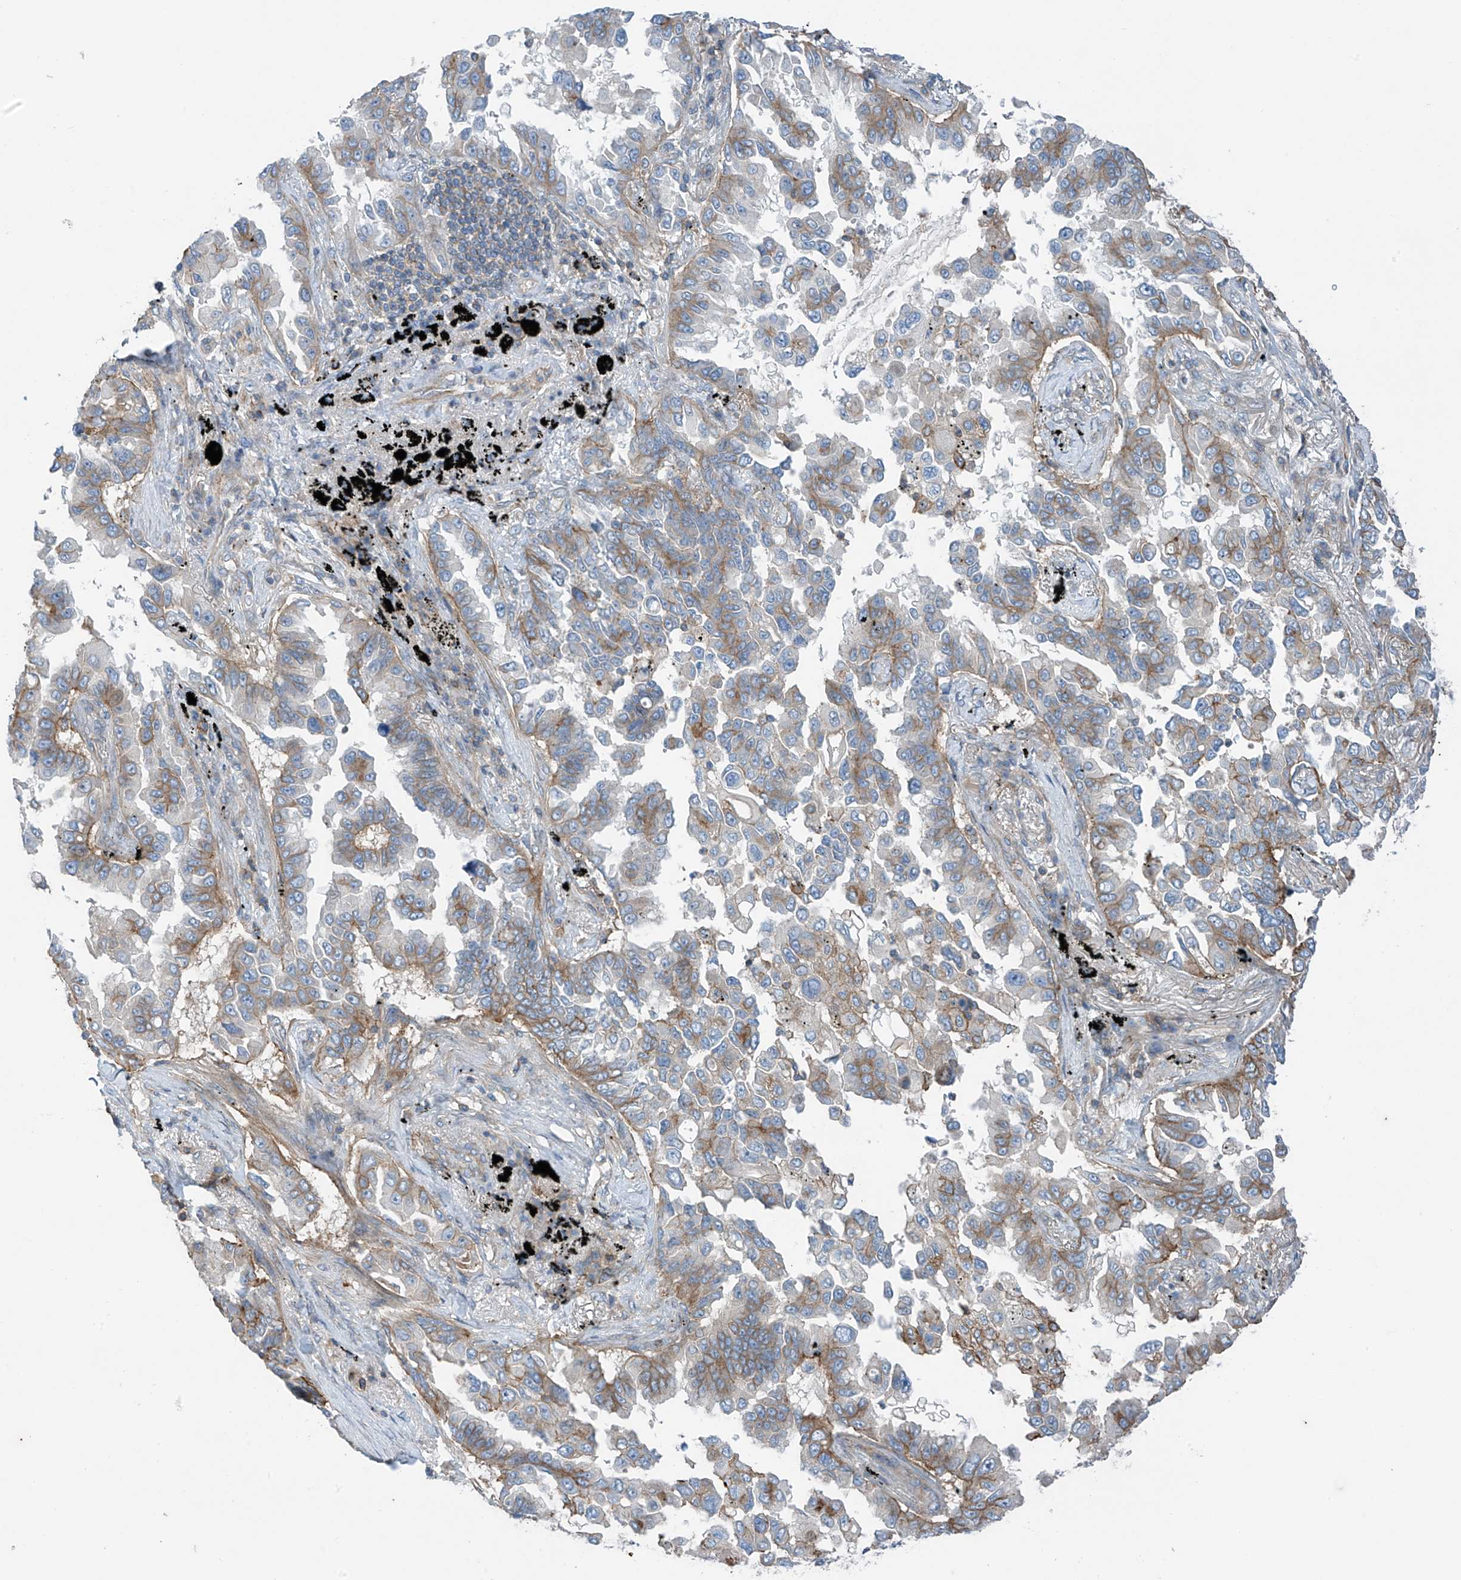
{"staining": {"intensity": "weak", "quantity": "25%-75%", "location": "cytoplasmic/membranous"}, "tissue": "lung cancer", "cell_type": "Tumor cells", "image_type": "cancer", "snomed": [{"axis": "morphology", "description": "Adenocarcinoma, NOS"}, {"axis": "topography", "description": "Lung"}], "caption": "DAB (3,3'-diaminobenzidine) immunohistochemical staining of human lung adenocarcinoma shows weak cytoplasmic/membranous protein positivity in approximately 25%-75% of tumor cells.", "gene": "SLC1A5", "patient": {"sex": "female", "age": 67}}